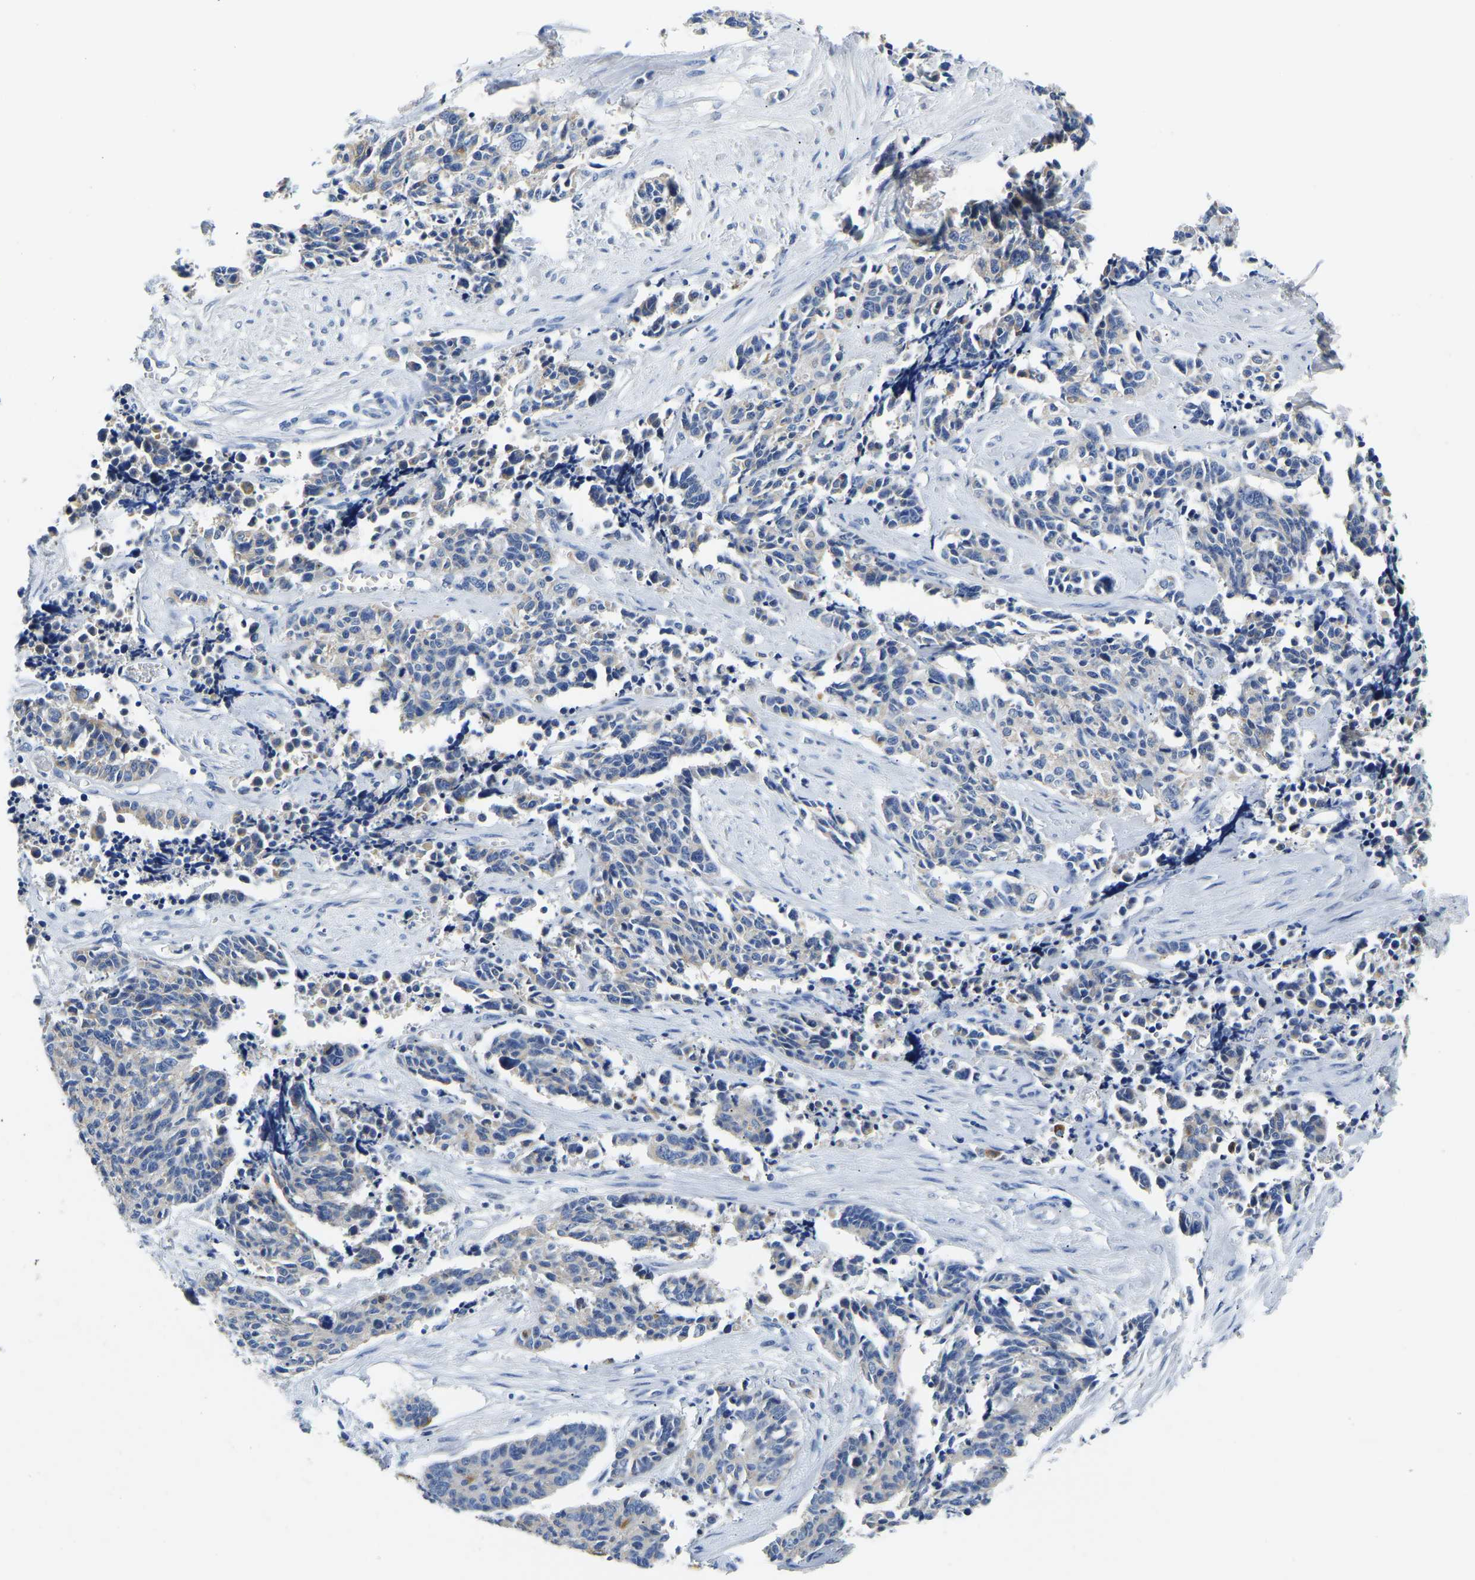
{"staining": {"intensity": "moderate", "quantity": "<25%", "location": "cytoplasmic/membranous"}, "tissue": "cervical cancer", "cell_type": "Tumor cells", "image_type": "cancer", "snomed": [{"axis": "morphology", "description": "Squamous cell carcinoma, NOS"}, {"axis": "topography", "description": "Cervix"}], "caption": "High-magnification brightfield microscopy of cervical cancer stained with DAB (3,3'-diaminobenzidine) (brown) and counterstained with hematoxylin (blue). tumor cells exhibit moderate cytoplasmic/membranous staining is present in approximately<25% of cells. Immunohistochemistry stains the protein in brown and the nuclei are stained blue.", "gene": "PCK2", "patient": {"sex": "female", "age": 35}}